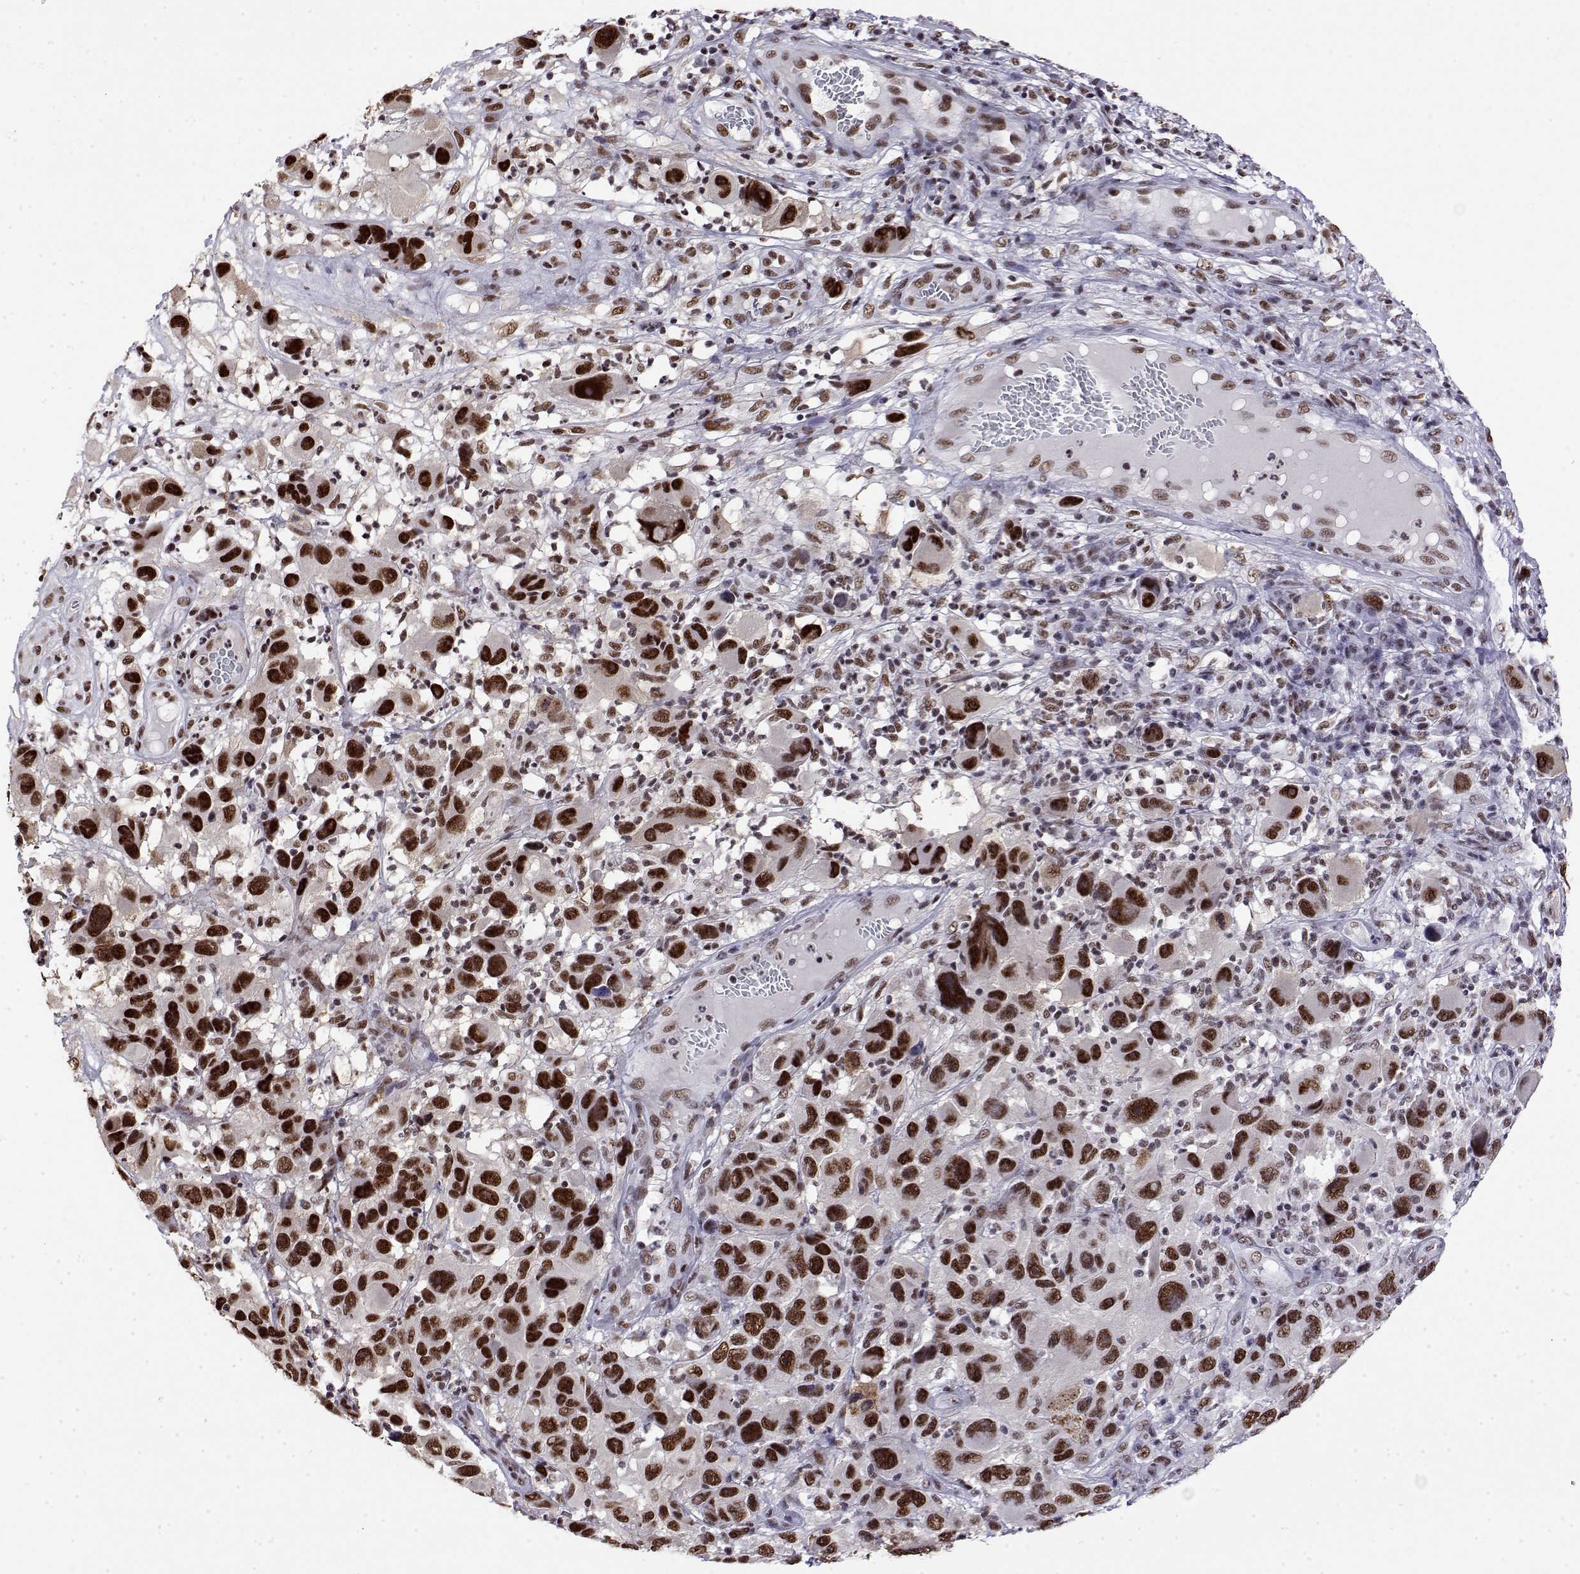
{"staining": {"intensity": "strong", "quantity": ">75%", "location": "nuclear"}, "tissue": "melanoma", "cell_type": "Tumor cells", "image_type": "cancer", "snomed": [{"axis": "morphology", "description": "Malignant melanoma, NOS"}, {"axis": "topography", "description": "Skin"}], "caption": "A micrograph showing strong nuclear expression in about >75% of tumor cells in malignant melanoma, as visualized by brown immunohistochemical staining.", "gene": "POLDIP3", "patient": {"sex": "male", "age": 53}}